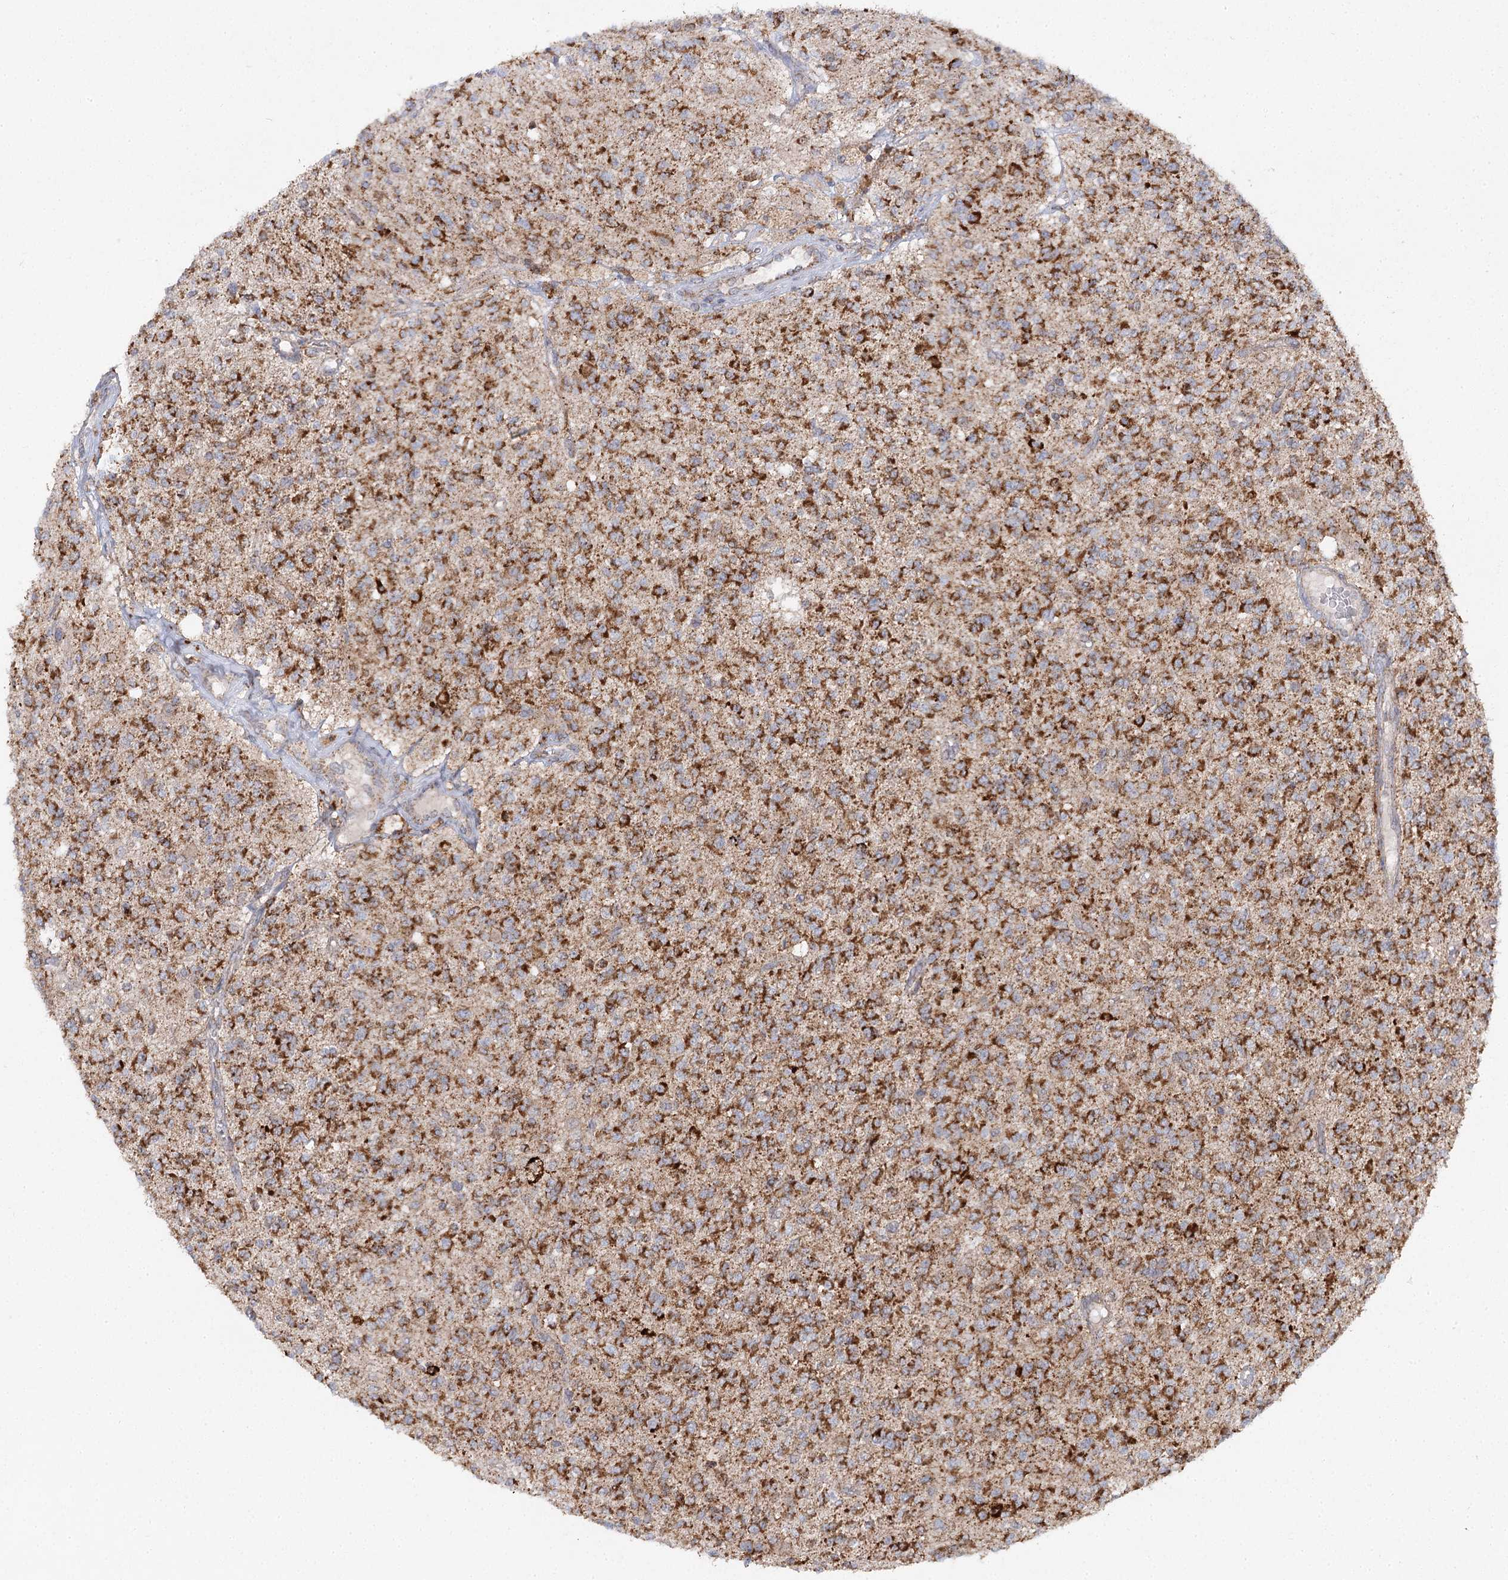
{"staining": {"intensity": "strong", "quantity": ">75%", "location": "cytoplasmic/membranous"}, "tissue": "glioma", "cell_type": "Tumor cells", "image_type": "cancer", "snomed": [{"axis": "morphology", "description": "Glioma, malignant, High grade"}, {"axis": "topography", "description": "Brain"}], "caption": "Glioma was stained to show a protein in brown. There is high levels of strong cytoplasmic/membranous staining in about >75% of tumor cells.", "gene": "TAS1R1", "patient": {"sex": "male", "age": 34}}